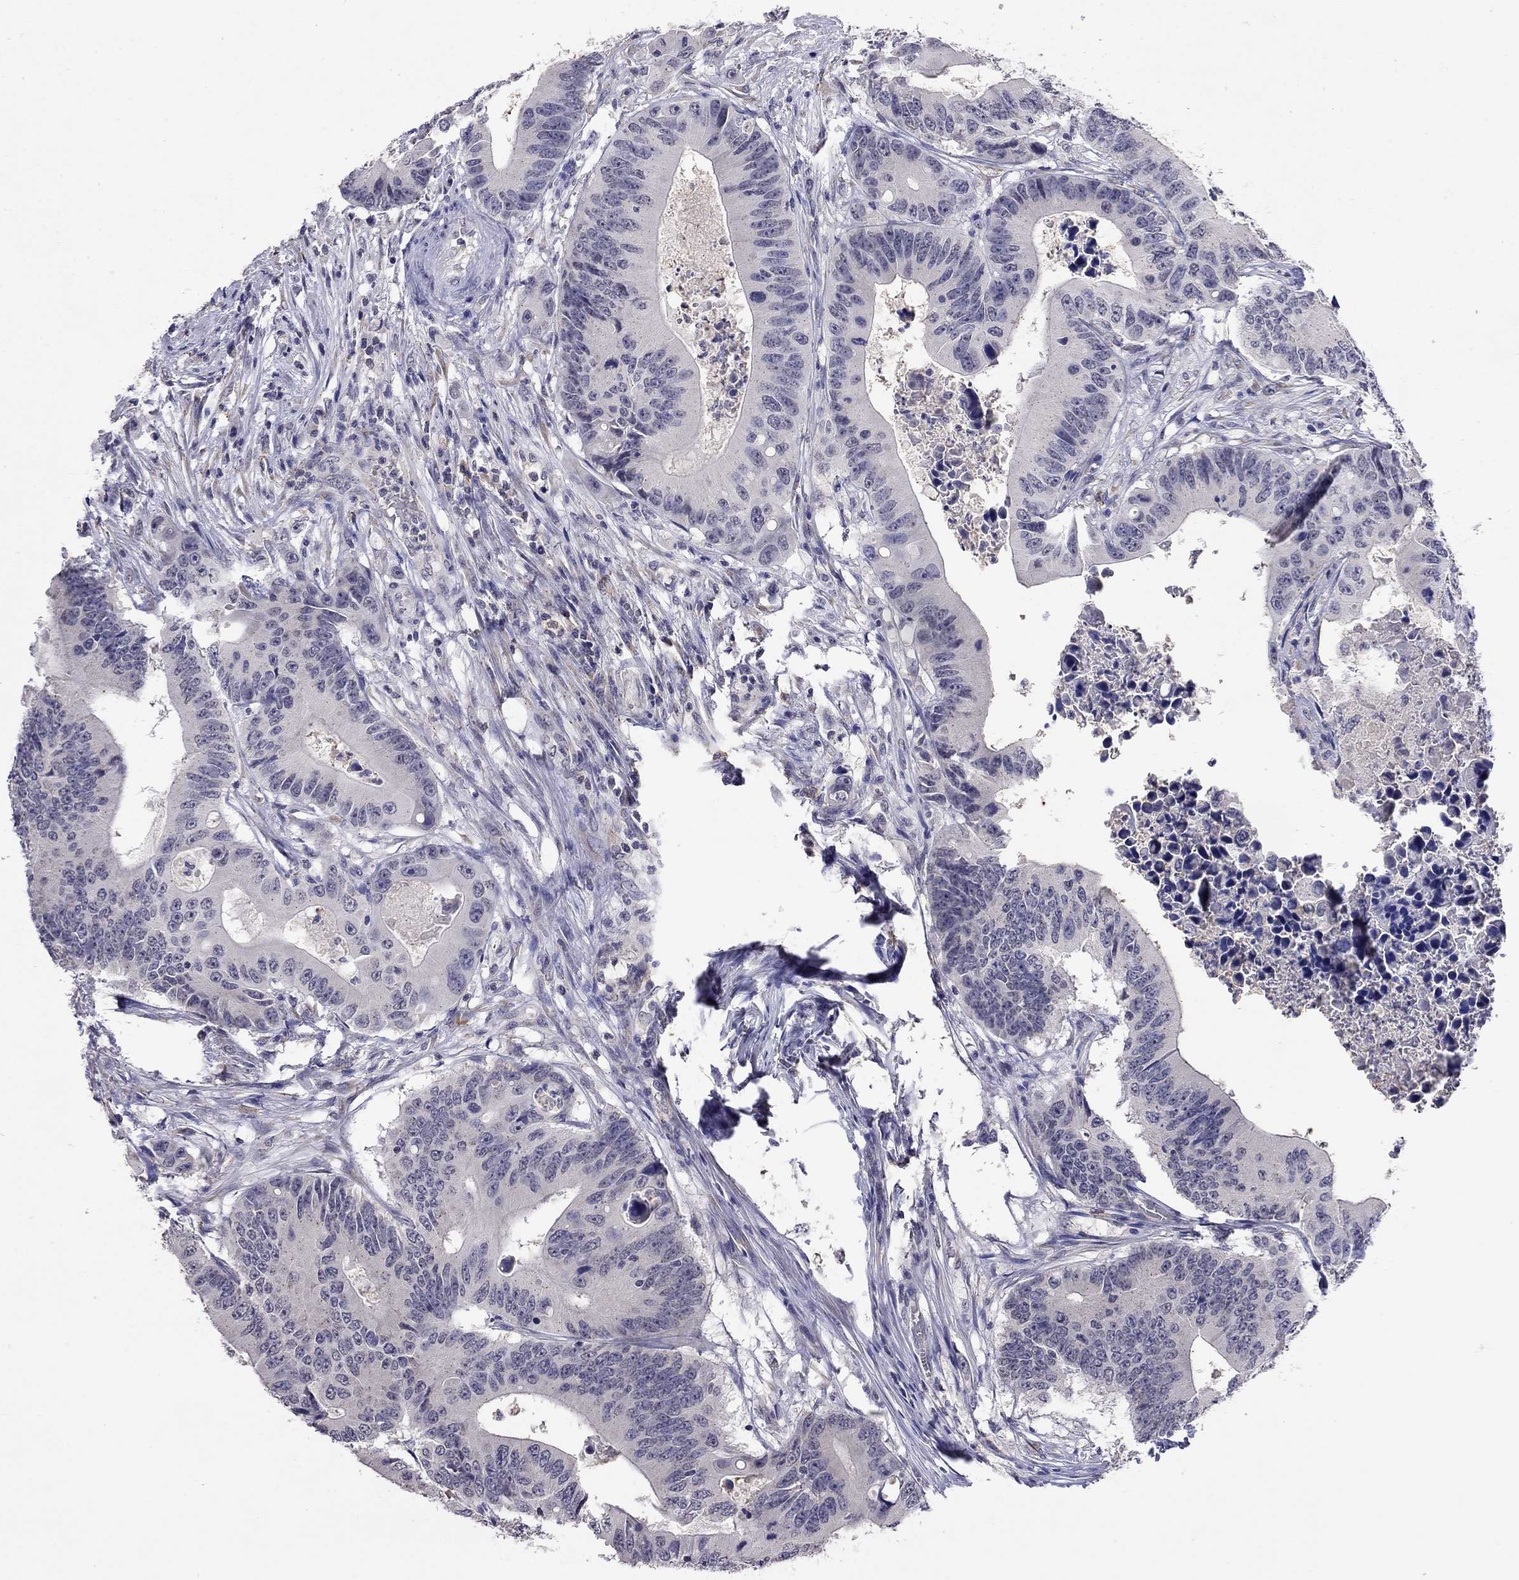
{"staining": {"intensity": "negative", "quantity": "none", "location": "none"}, "tissue": "colorectal cancer", "cell_type": "Tumor cells", "image_type": "cancer", "snomed": [{"axis": "morphology", "description": "Adenocarcinoma, NOS"}, {"axis": "topography", "description": "Colon"}], "caption": "Tumor cells are negative for brown protein staining in colorectal adenocarcinoma.", "gene": "WNK3", "patient": {"sex": "female", "age": 90}}